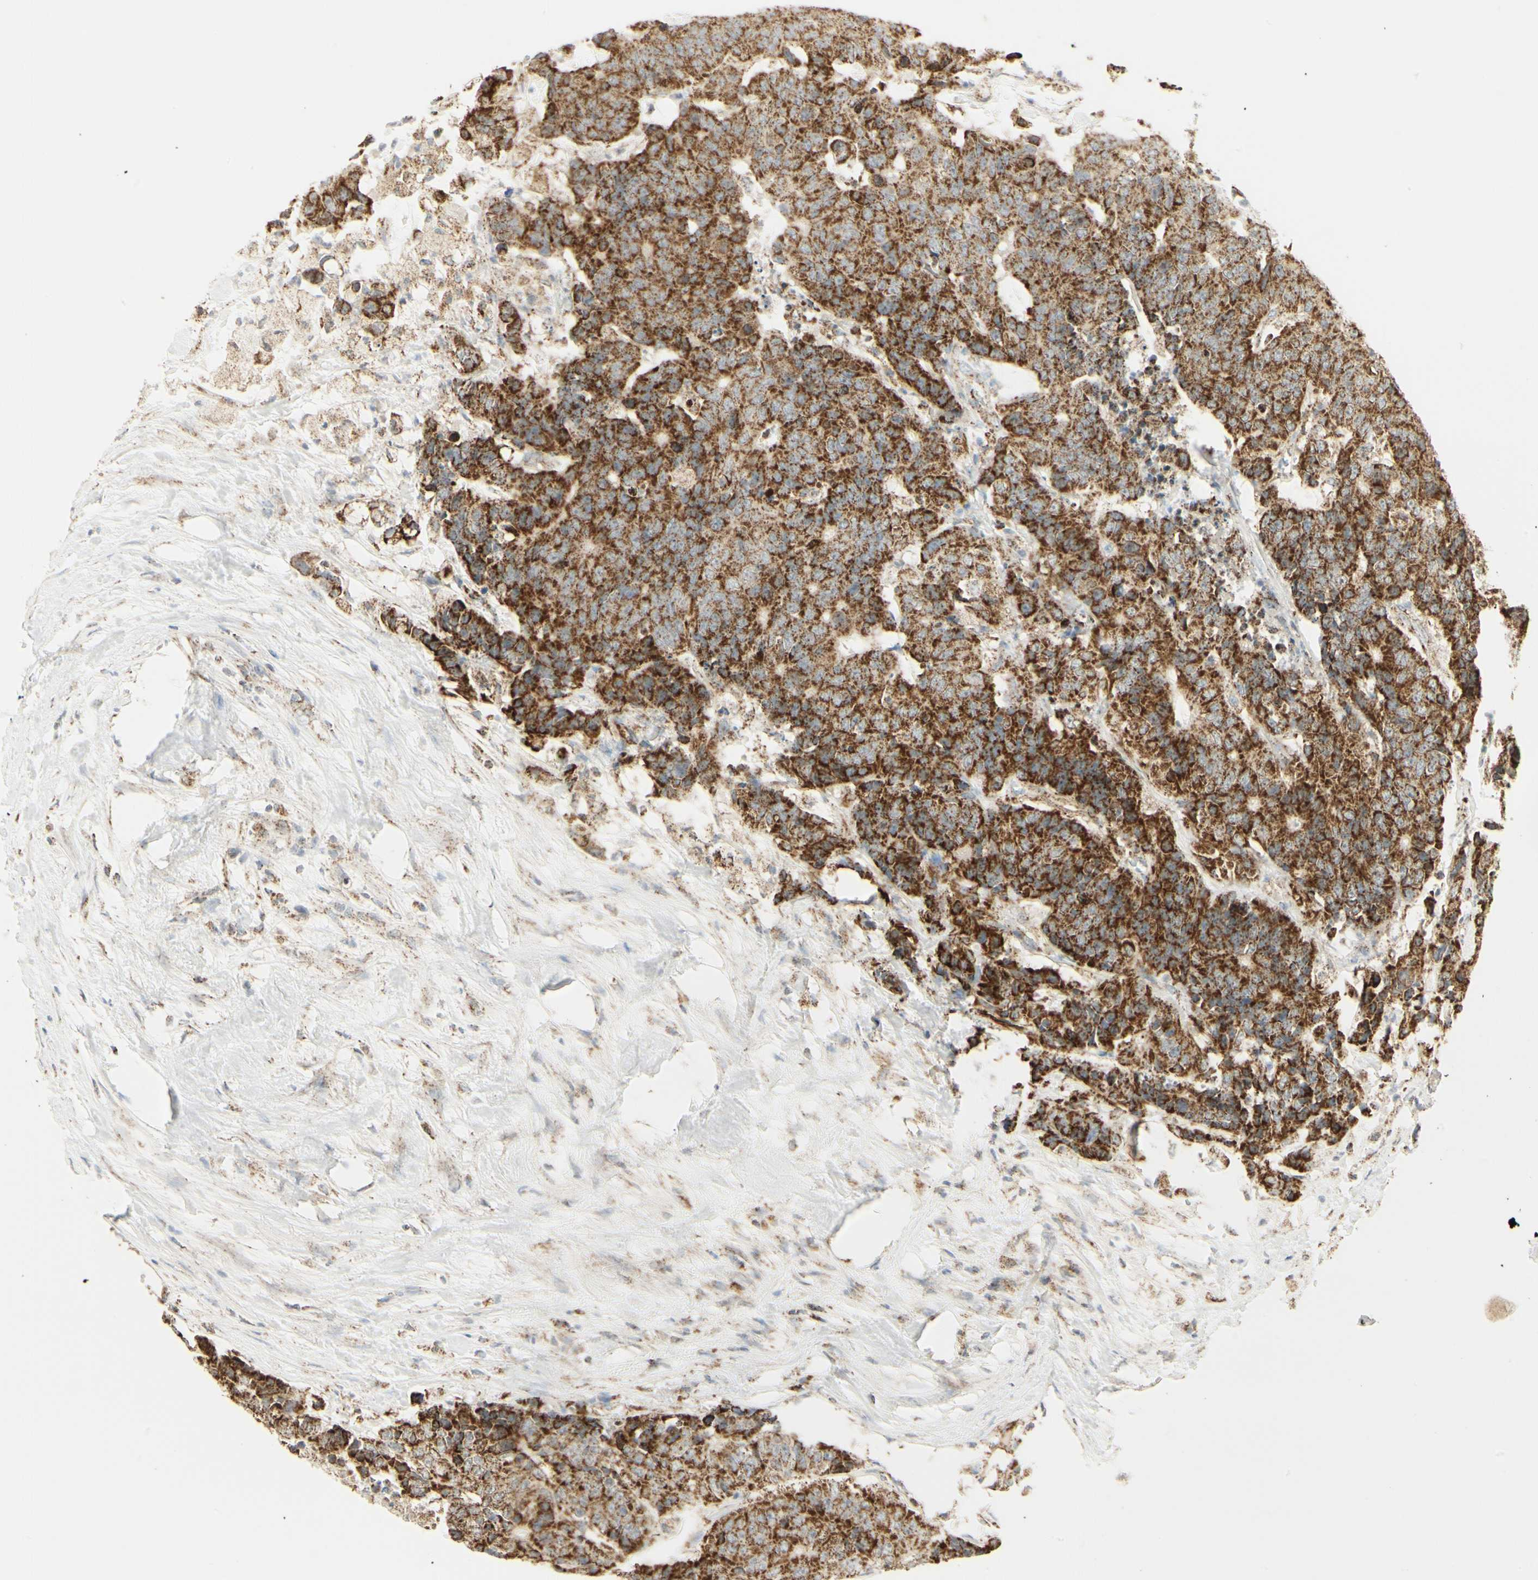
{"staining": {"intensity": "strong", "quantity": ">75%", "location": "cytoplasmic/membranous"}, "tissue": "colorectal cancer", "cell_type": "Tumor cells", "image_type": "cancer", "snomed": [{"axis": "morphology", "description": "Adenocarcinoma, NOS"}, {"axis": "topography", "description": "Colon"}], "caption": "Immunohistochemistry micrograph of human colorectal cancer stained for a protein (brown), which shows high levels of strong cytoplasmic/membranous staining in about >75% of tumor cells.", "gene": "ANKS6", "patient": {"sex": "female", "age": 86}}